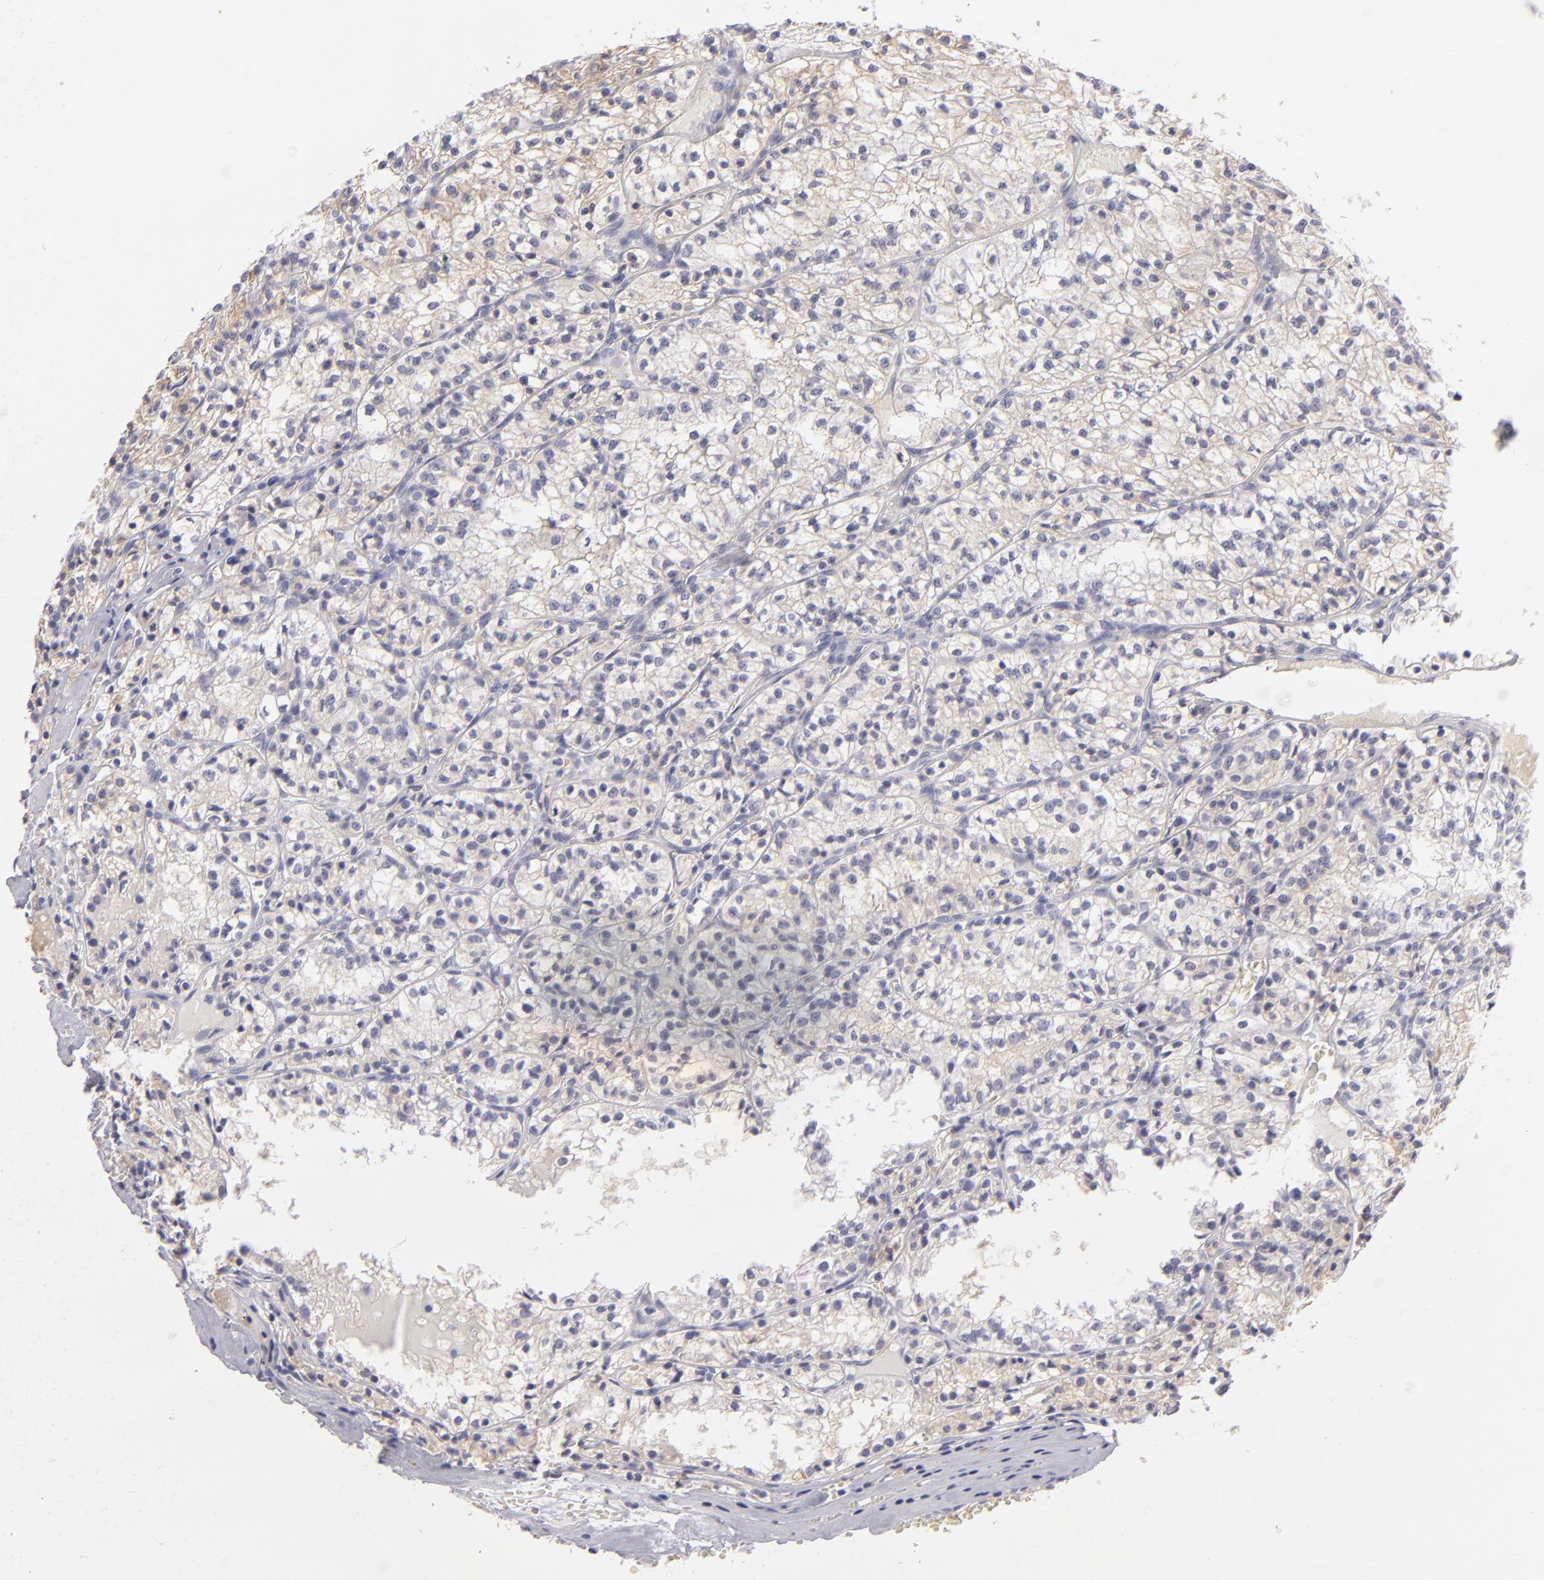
{"staining": {"intensity": "negative", "quantity": "none", "location": "none"}, "tissue": "renal cancer", "cell_type": "Tumor cells", "image_type": "cancer", "snomed": [{"axis": "morphology", "description": "Adenocarcinoma, NOS"}, {"axis": "topography", "description": "Kidney"}], "caption": "Histopathology image shows no protein staining in tumor cells of renal cancer (adenocarcinoma) tissue.", "gene": "TNNC1", "patient": {"sex": "male", "age": 61}}